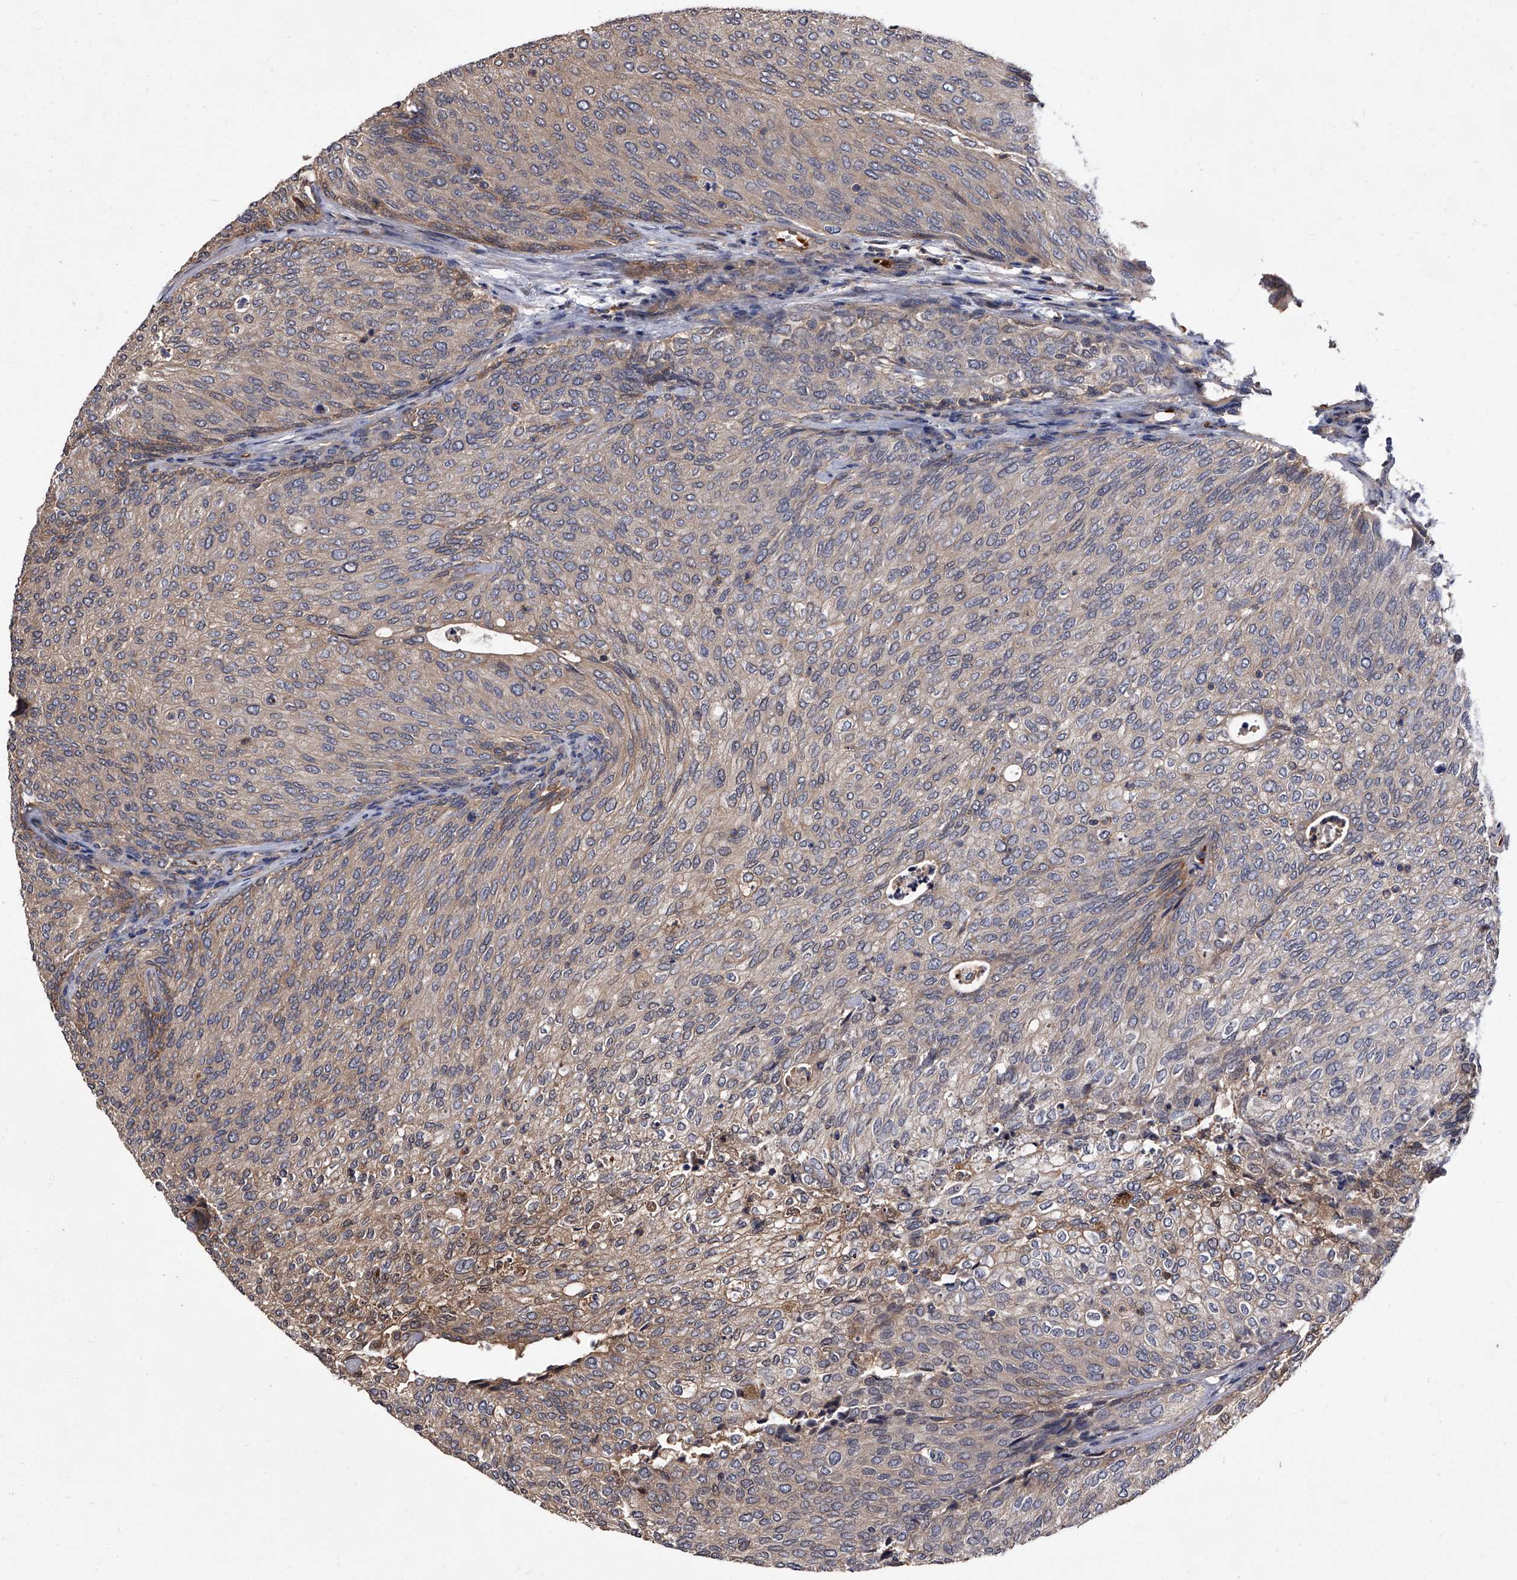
{"staining": {"intensity": "moderate", "quantity": "25%-75%", "location": "cytoplasmic/membranous"}, "tissue": "urothelial cancer", "cell_type": "Tumor cells", "image_type": "cancer", "snomed": [{"axis": "morphology", "description": "Urothelial carcinoma, Low grade"}, {"axis": "topography", "description": "Urinary bladder"}], "caption": "Immunohistochemical staining of urothelial cancer shows medium levels of moderate cytoplasmic/membranous protein expression in approximately 25%-75% of tumor cells.", "gene": "STK36", "patient": {"sex": "female", "age": 79}}